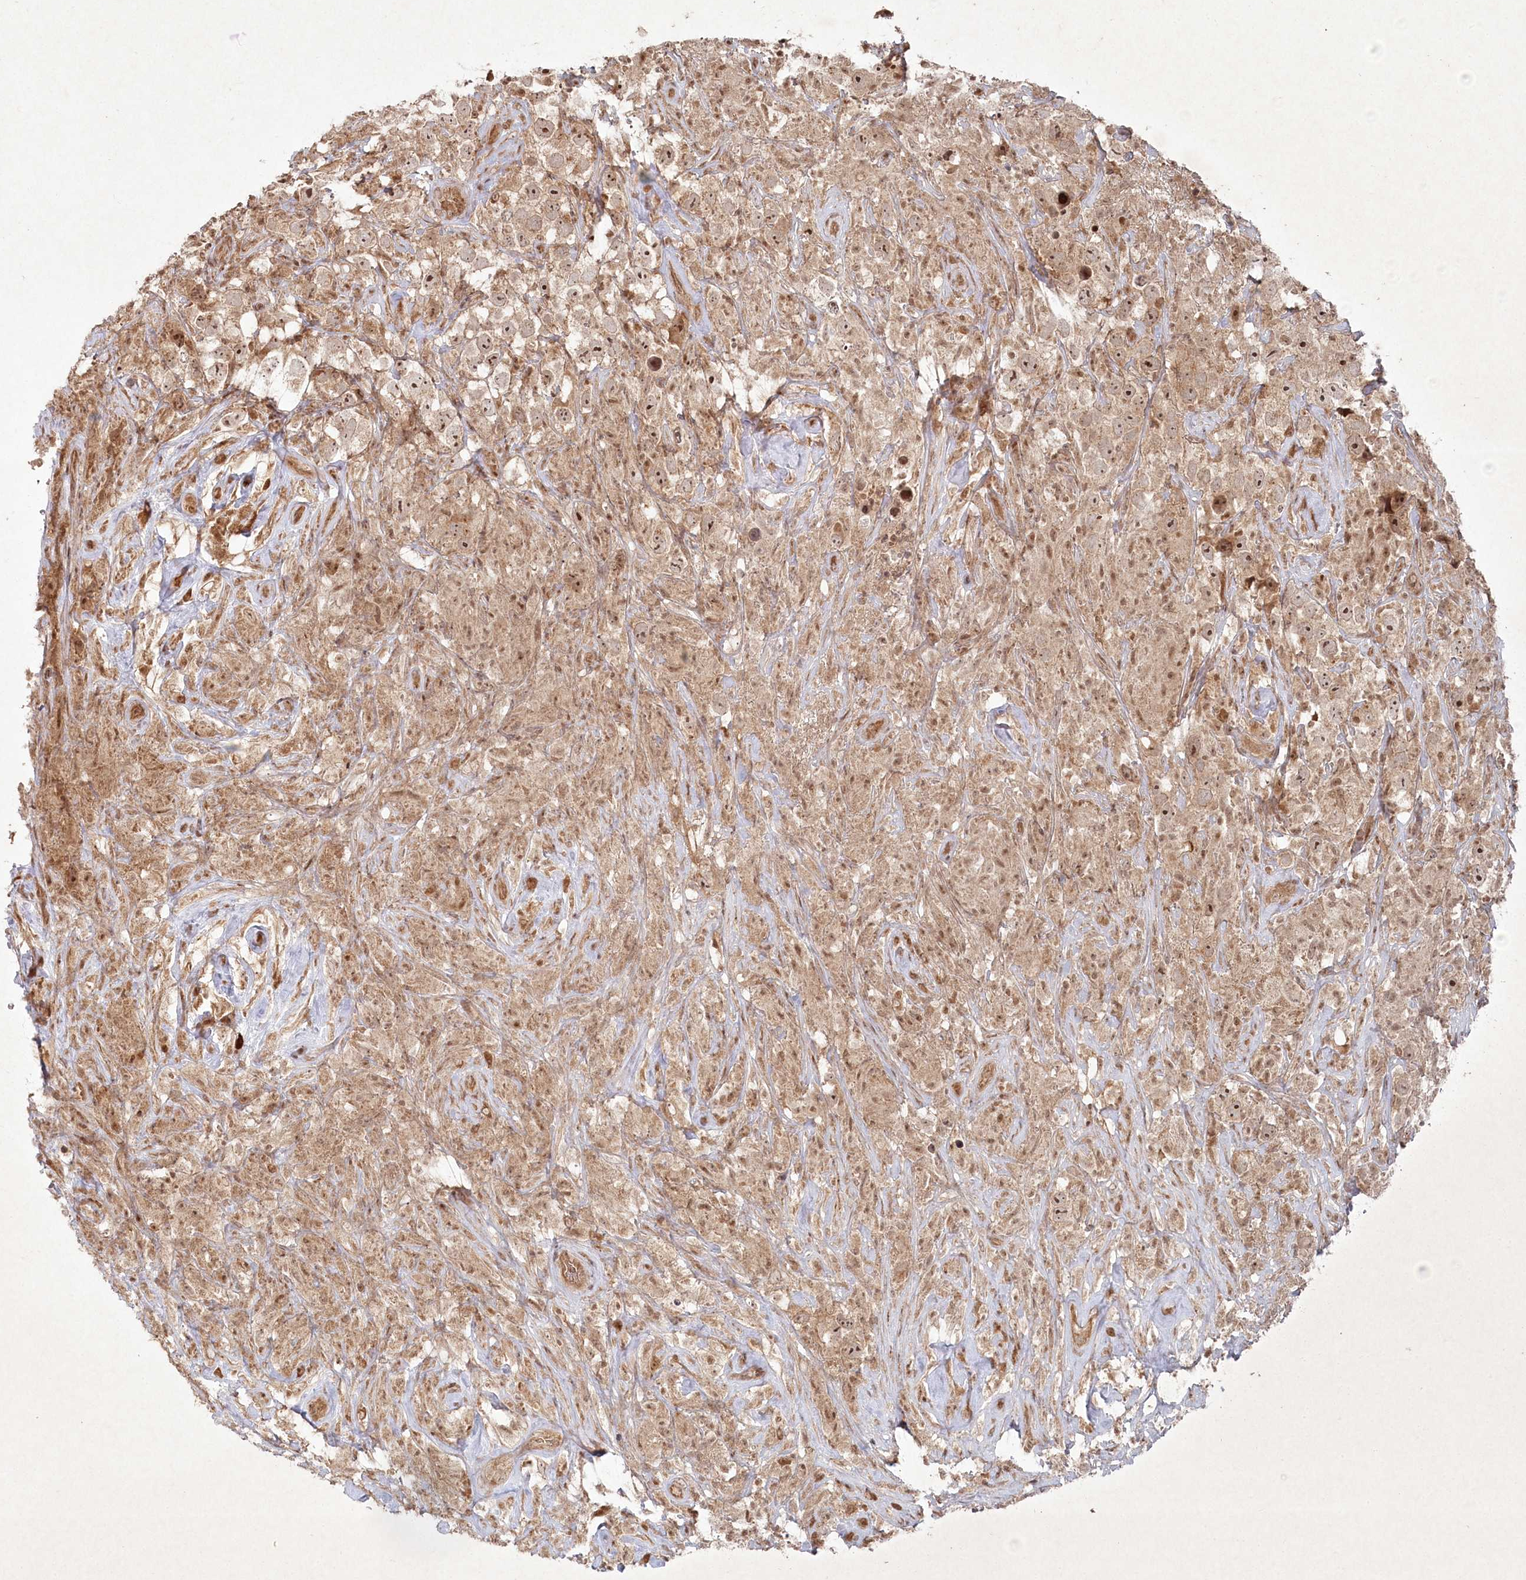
{"staining": {"intensity": "moderate", "quantity": ">75%", "location": "cytoplasmic/membranous,nuclear"}, "tissue": "testis cancer", "cell_type": "Tumor cells", "image_type": "cancer", "snomed": [{"axis": "morphology", "description": "Seminoma, NOS"}, {"axis": "topography", "description": "Testis"}], "caption": "Testis seminoma was stained to show a protein in brown. There is medium levels of moderate cytoplasmic/membranous and nuclear positivity in about >75% of tumor cells.", "gene": "FBXL17", "patient": {"sex": "male", "age": 49}}